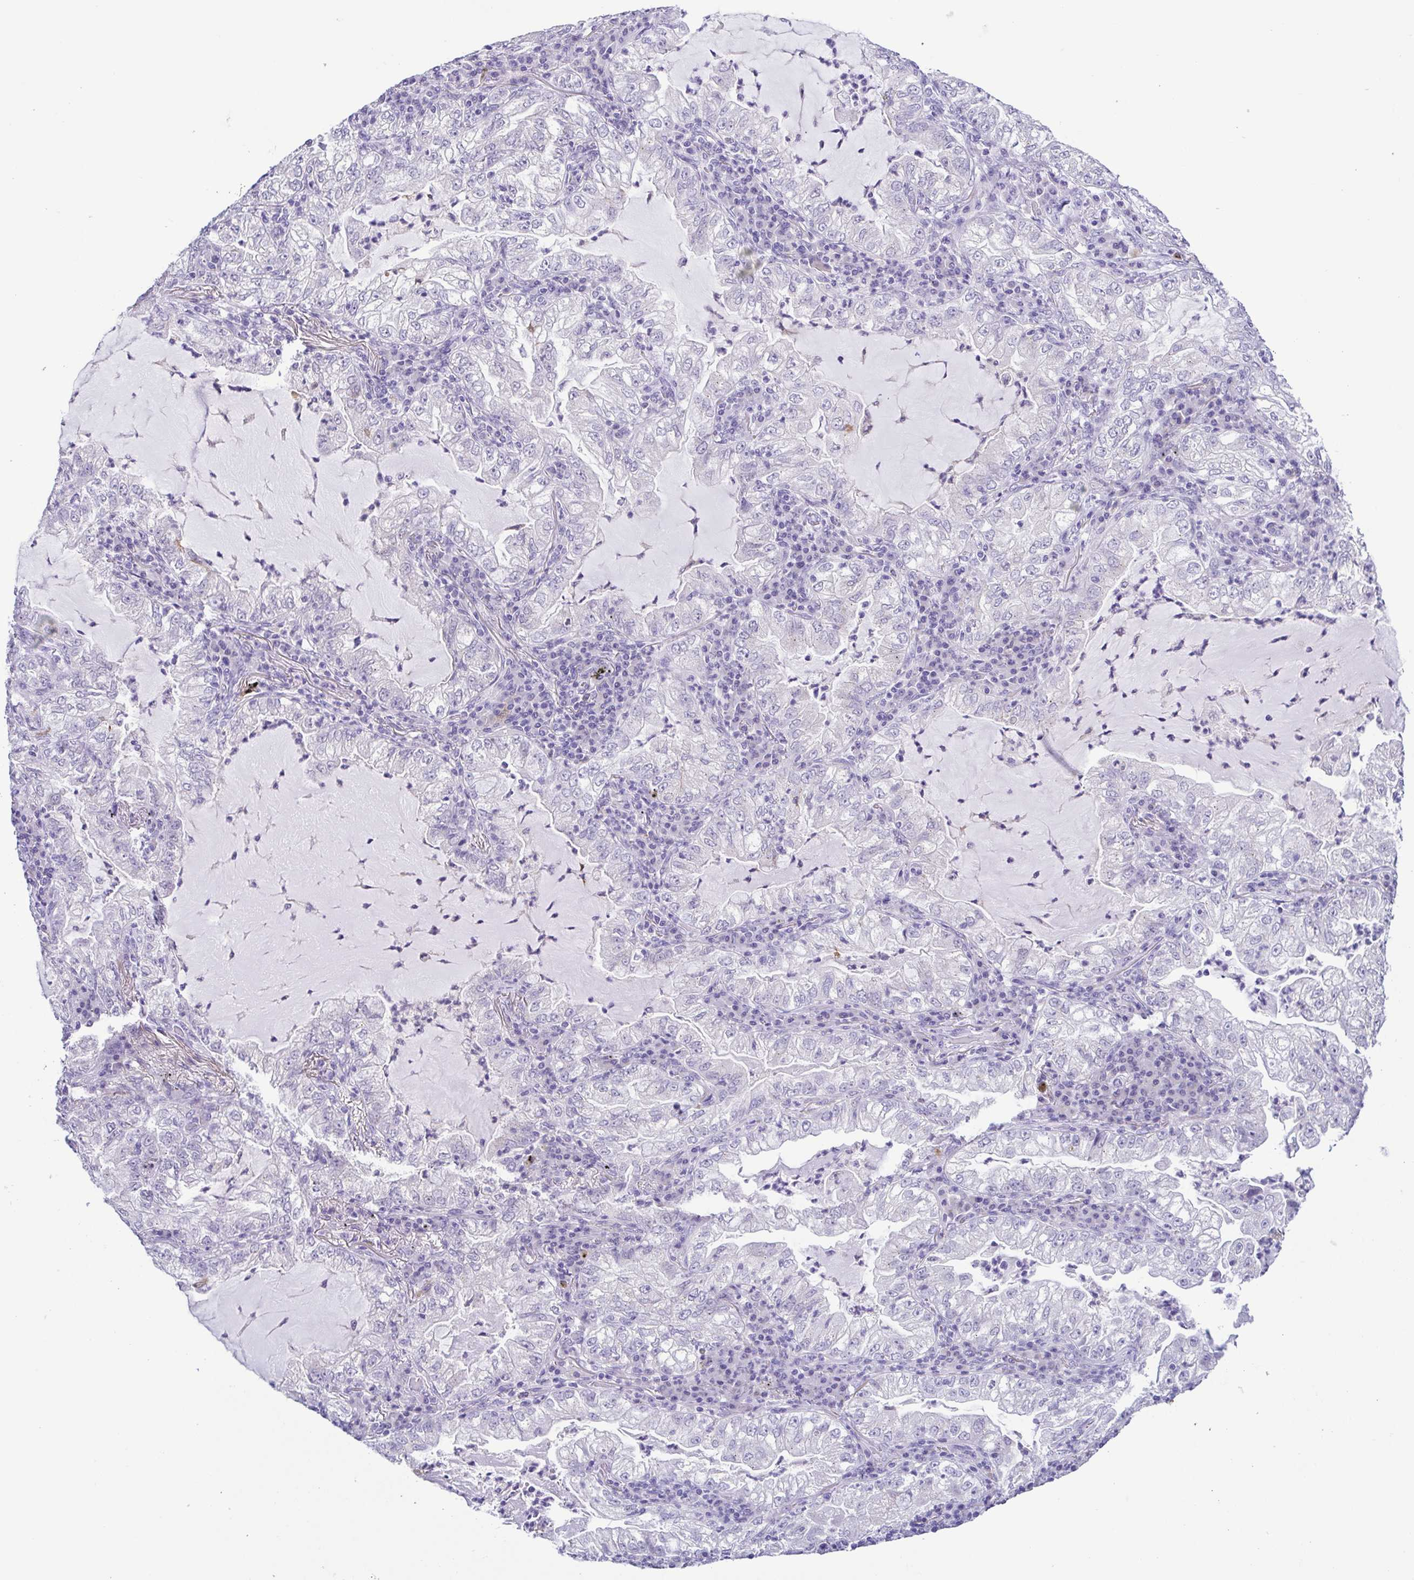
{"staining": {"intensity": "negative", "quantity": "none", "location": "none"}, "tissue": "lung cancer", "cell_type": "Tumor cells", "image_type": "cancer", "snomed": [{"axis": "morphology", "description": "Adenocarcinoma, NOS"}, {"axis": "topography", "description": "Lung"}], "caption": "High magnification brightfield microscopy of lung adenocarcinoma stained with DAB (brown) and counterstained with hematoxylin (blue): tumor cells show no significant expression.", "gene": "TERT", "patient": {"sex": "female", "age": 73}}